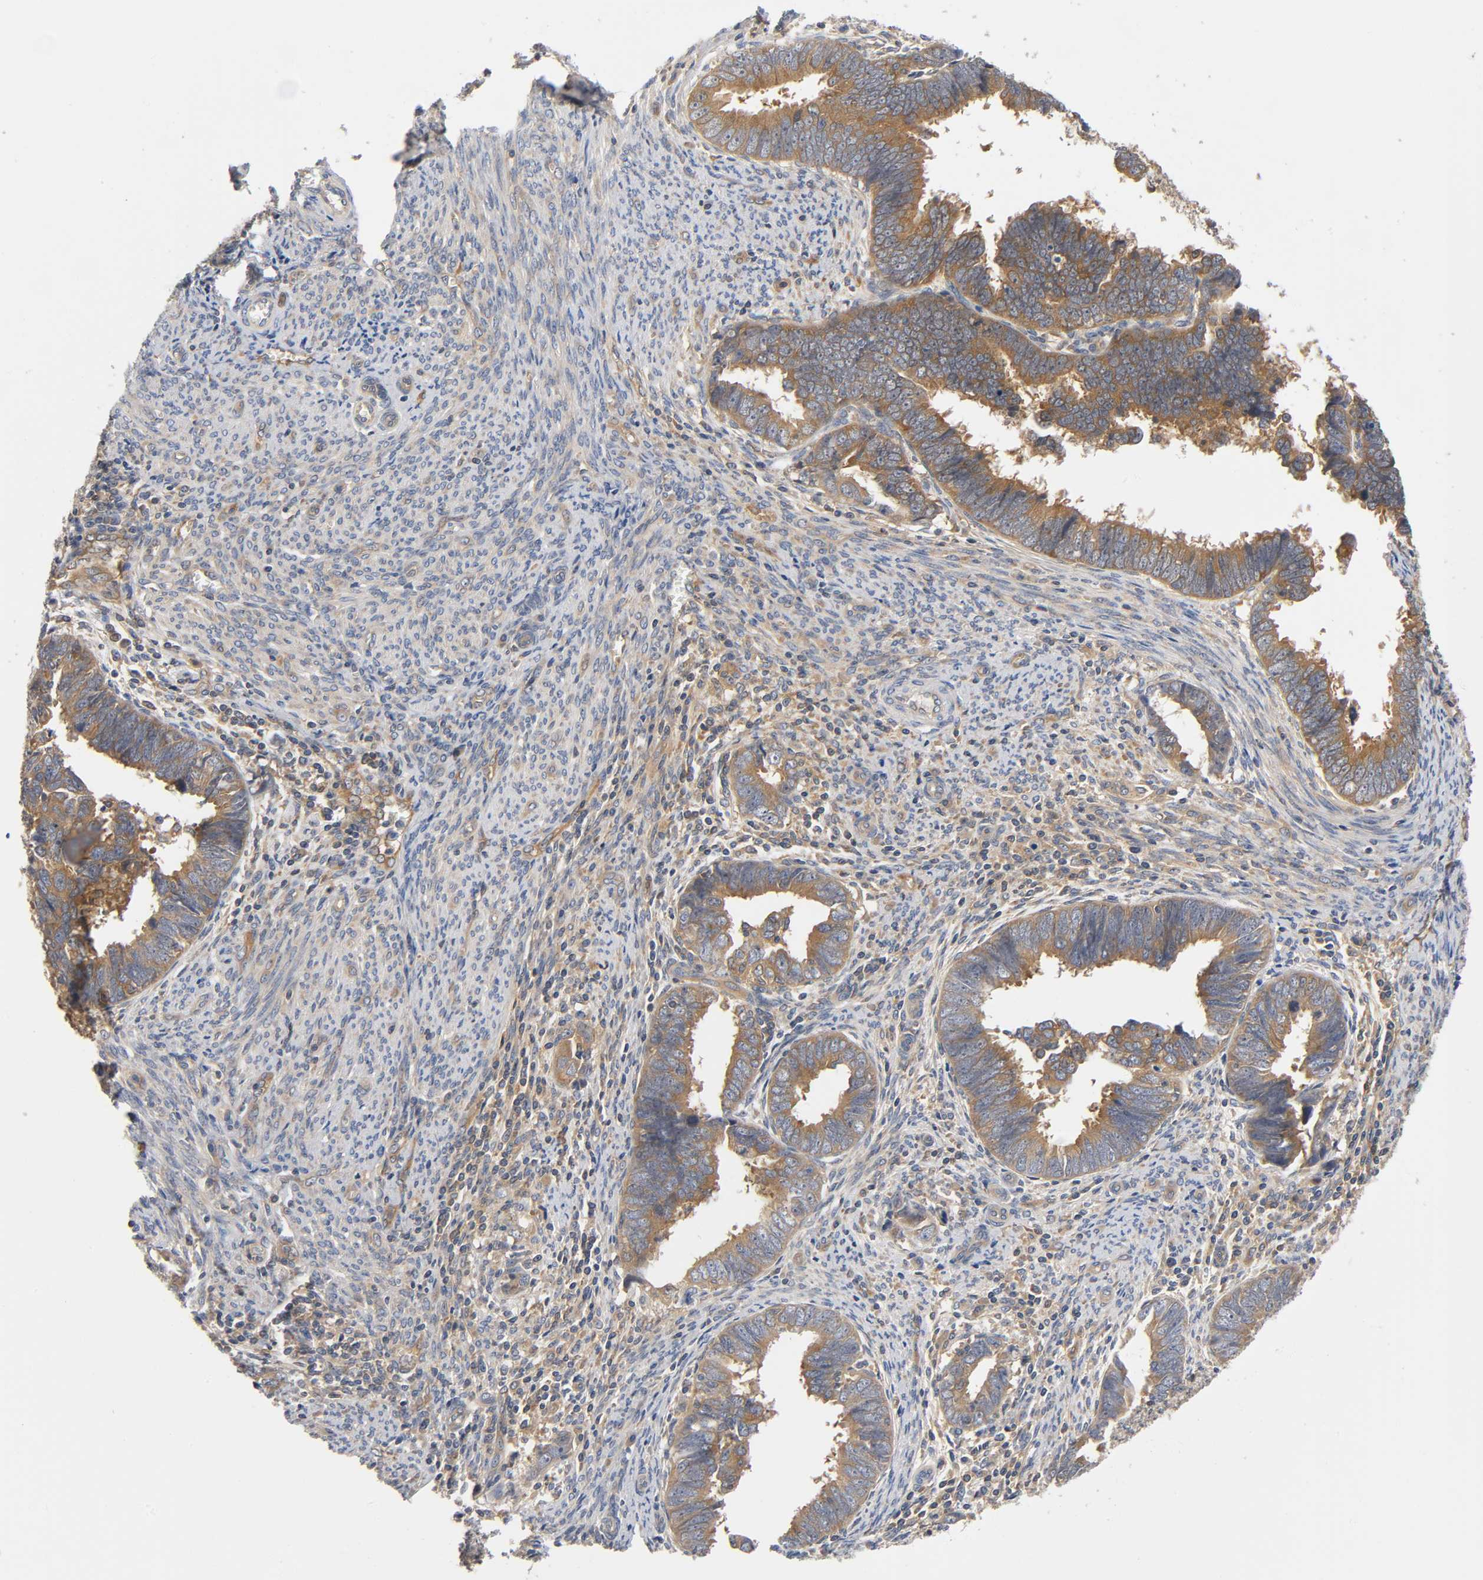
{"staining": {"intensity": "moderate", "quantity": ">75%", "location": "cytoplasmic/membranous"}, "tissue": "endometrial cancer", "cell_type": "Tumor cells", "image_type": "cancer", "snomed": [{"axis": "morphology", "description": "Adenocarcinoma, NOS"}, {"axis": "topography", "description": "Endometrium"}], "caption": "The photomicrograph shows staining of endometrial cancer, revealing moderate cytoplasmic/membranous protein positivity (brown color) within tumor cells. Using DAB (brown) and hematoxylin (blue) stains, captured at high magnification using brightfield microscopy.", "gene": "PRKAB1", "patient": {"sex": "female", "age": 75}}